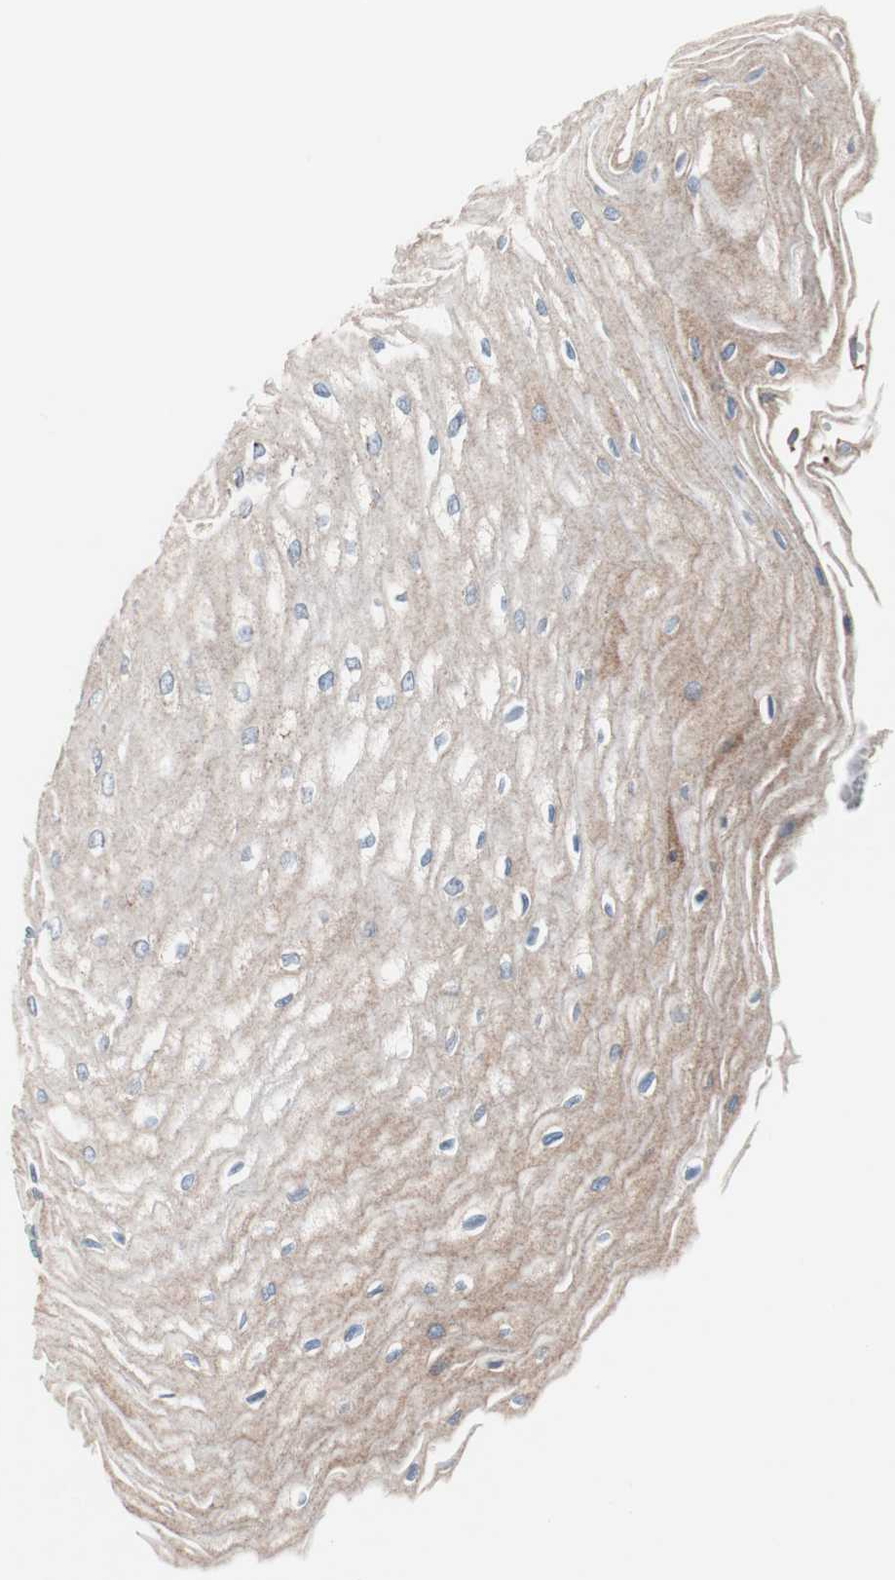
{"staining": {"intensity": "moderate", "quantity": ">75%", "location": "cytoplasmic/membranous"}, "tissue": "esophagus", "cell_type": "Squamous epithelial cells", "image_type": "normal", "snomed": [{"axis": "morphology", "description": "Normal tissue, NOS"}, {"axis": "morphology", "description": "Squamous cell carcinoma, NOS"}, {"axis": "topography", "description": "Esophagus"}], "caption": "This micrograph displays immunohistochemistry (IHC) staining of normal human esophagus, with medium moderate cytoplasmic/membranous positivity in about >75% of squamous epithelial cells.", "gene": "PIK3R1", "patient": {"sex": "male", "age": 65}}